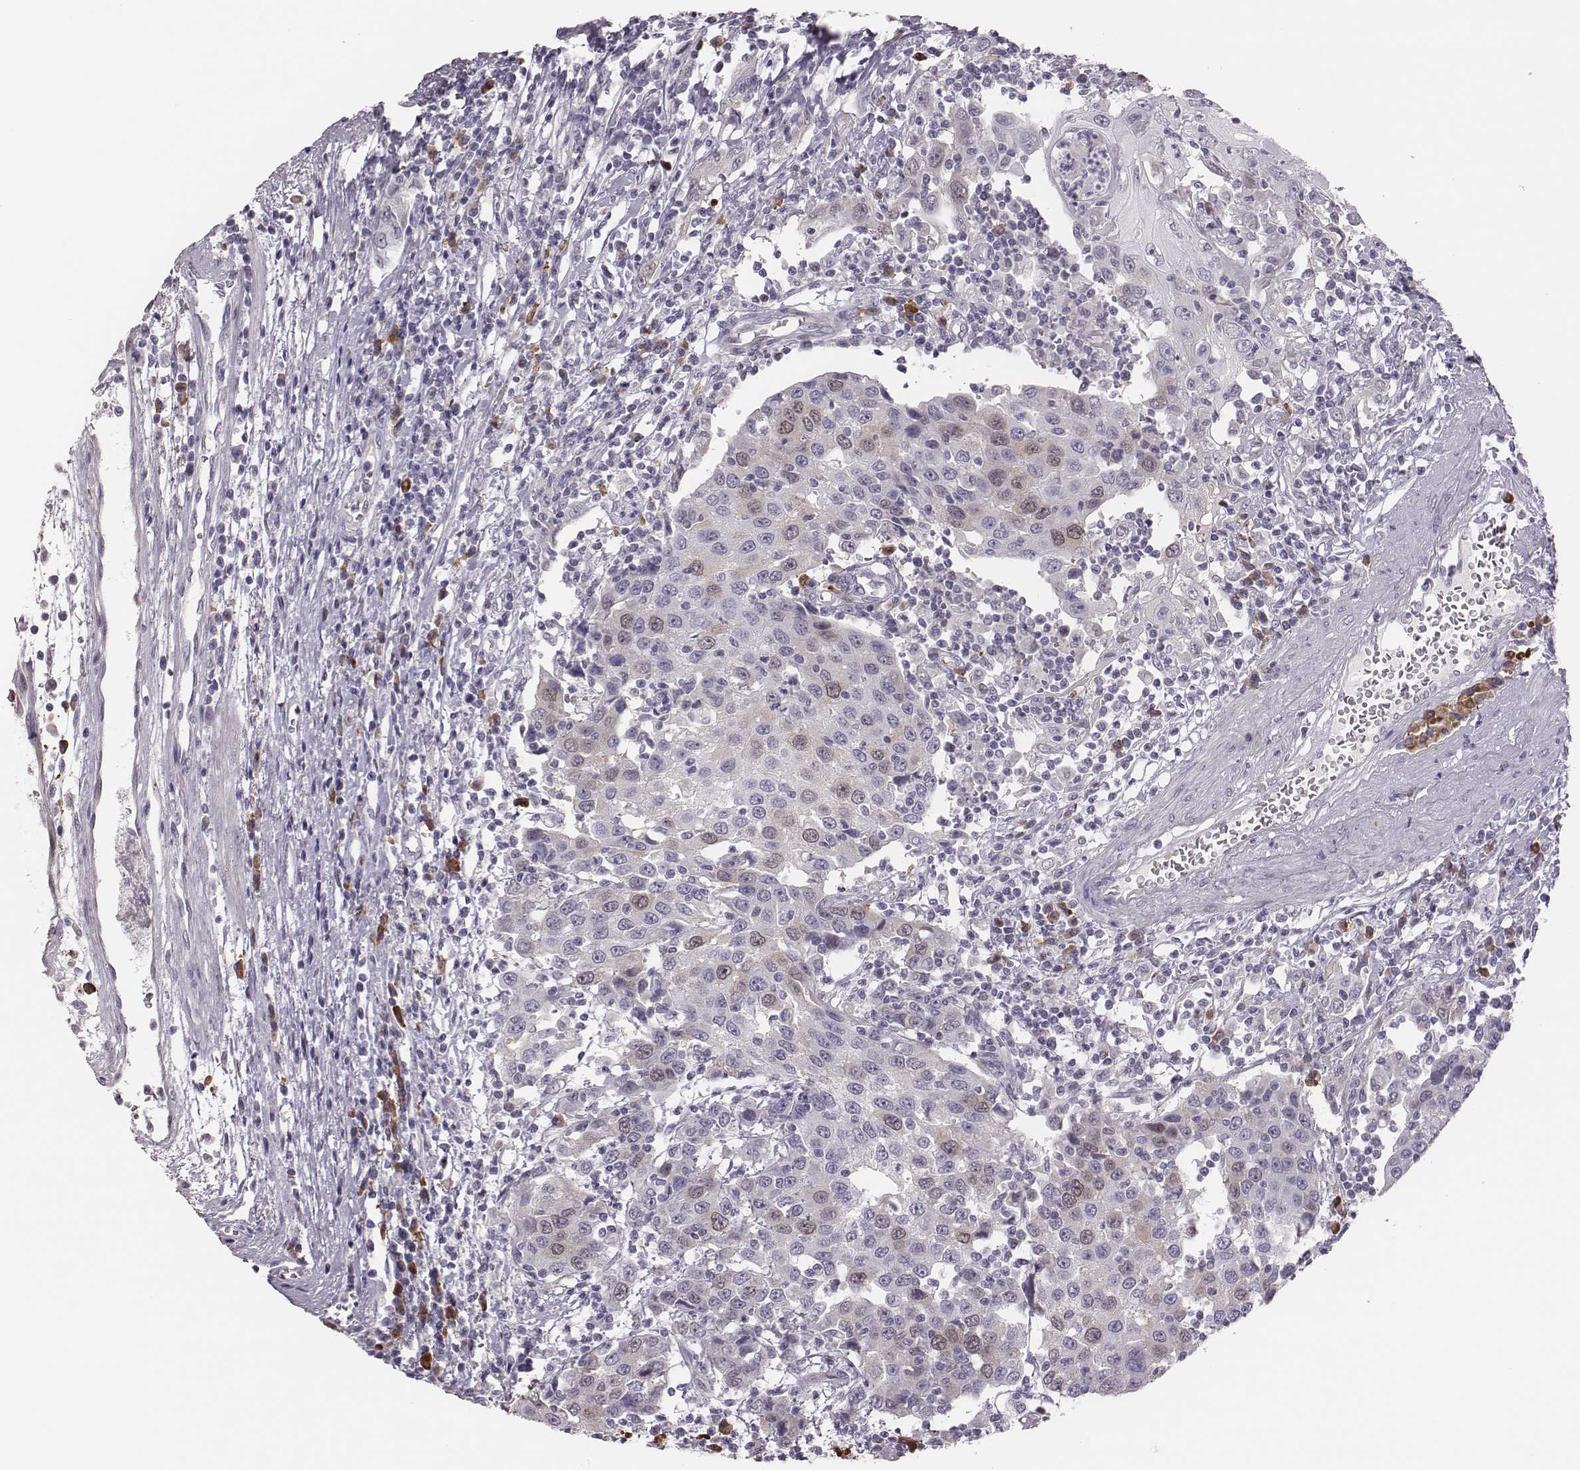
{"staining": {"intensity": "weak", "quantity": "<25%", "location": "cytoplasmic/membranous"}, "tissue": "urothelial cancer", "cell_type": "Tumor cells", "image_type": "cancer", "snomed": [{"axis": "morphology", "description": "Urothelial carcinoma, High grade"}, {"axis": "topography", "description": "Urinary bladder"}], "caption": "Histopathology image shows no protein staining in tumor cells of urothelial cancer tissue. (Stains: DAB (3,3'-diaminobenzidine) IHC with hematoxylin counter stain, Microscopy: brightfield microscopy at high magnification).", "gene": "PBK", "patient": {"sex": "female", "age": 85}}